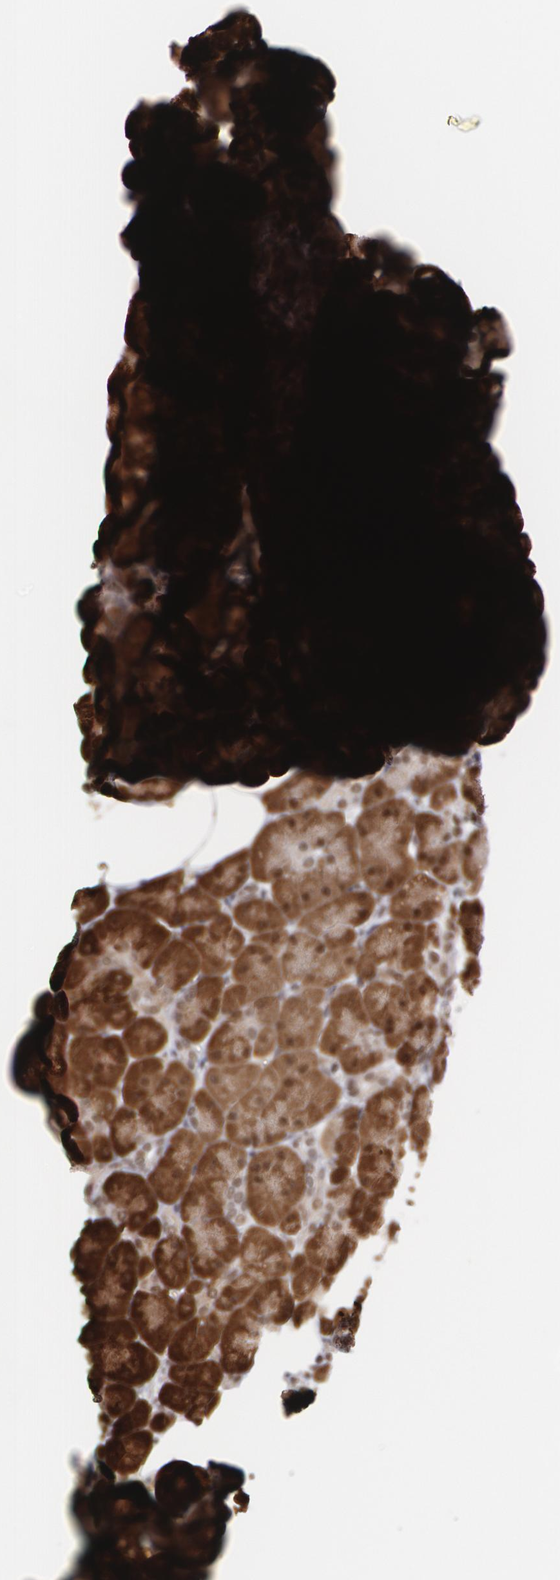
{"staining": {"intensity": "strong", "quantity": ">75%", "location": "nuclear"}, "tissue": "pancreas", "cell_type": "Exocrine glandular cells", "image_type": "normal", "snomed": [{"axis": "morphology", "description": "Normal tissue, NOS"}, {"axis": "topography", "description": "Pancreas"}], "caption": "IHC photomicrograph of benign pancreas: human pancreas stained using IHC exhibits high levels of strong protein expression localized specifically in the nuclear of exocrine glandular cells, appearing as a nuclear brown color.", "gene": "INTS6L", "patient": {"sex": "male", "age": 66}}